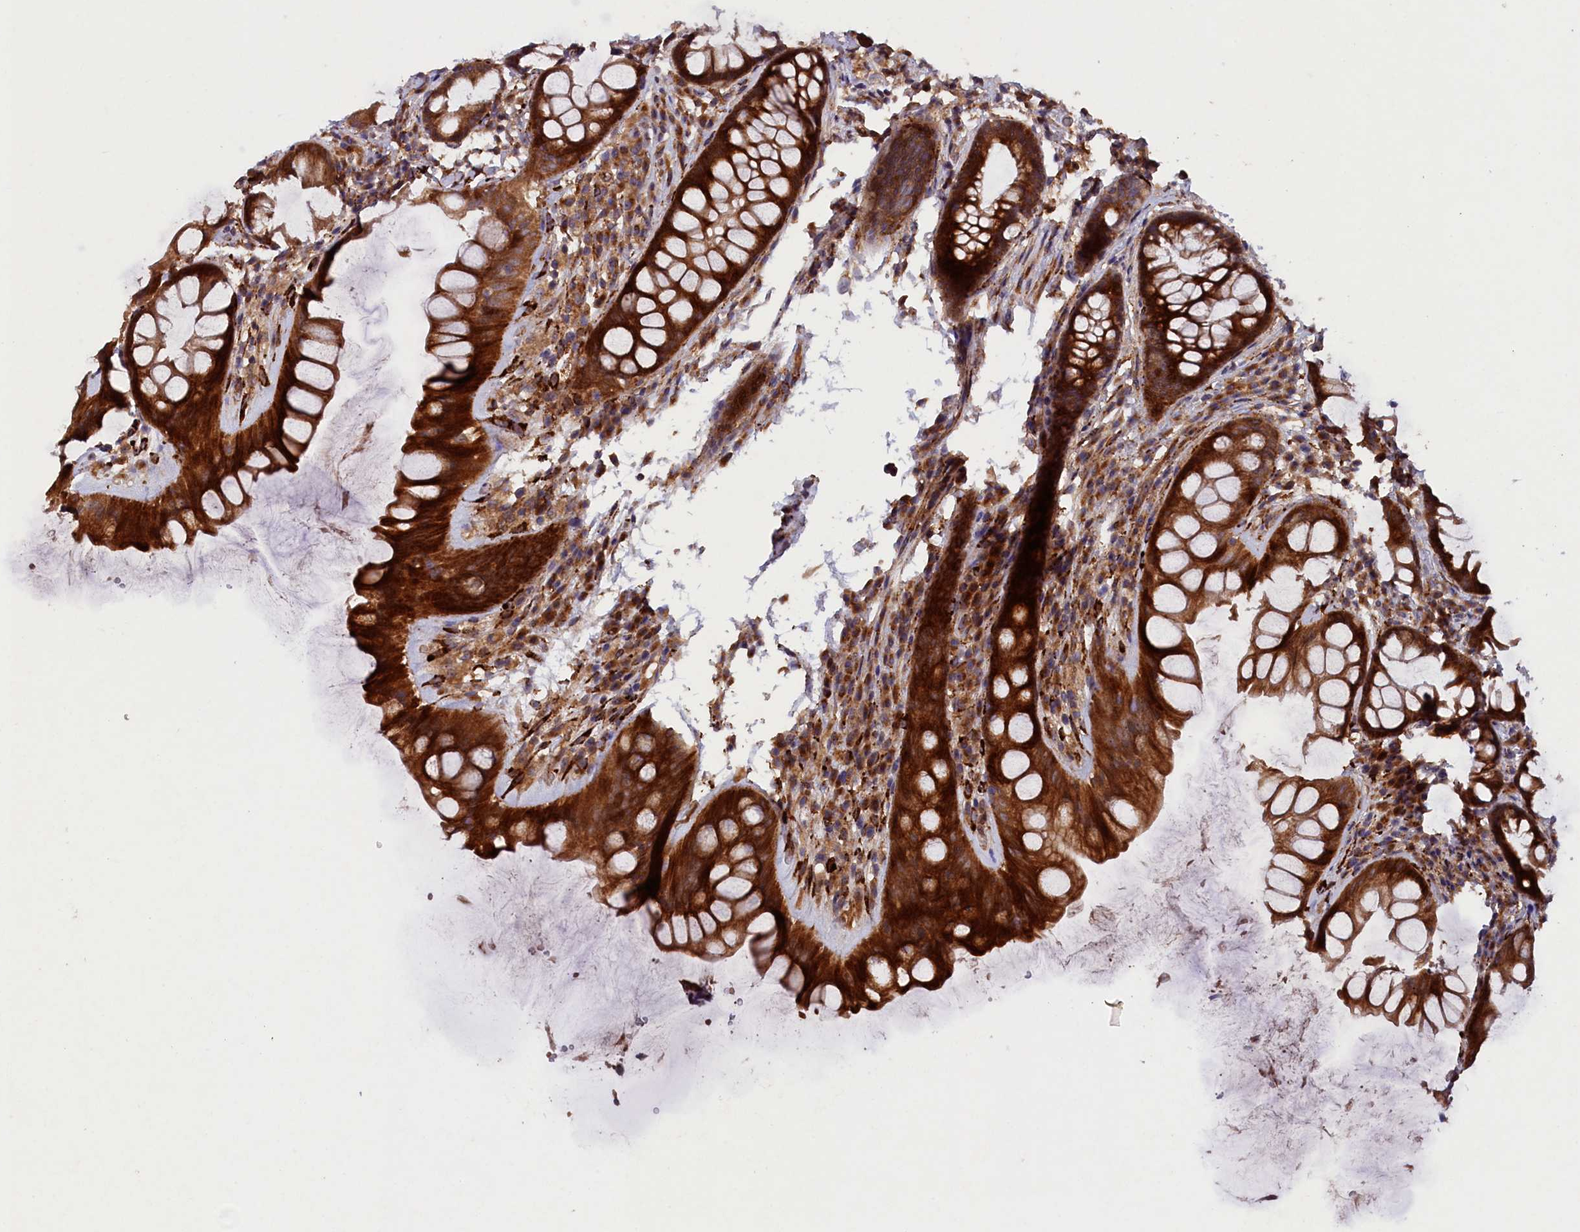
{"staining": {"intensity": "strong", "quantity": ">75%", "location": "cytoplasmic/membranous"}, "tissue": "rectum", "cell_type": "Glandular cells", "image_type": "normal", "snomed": [{"axis": "morphology", "description": "Normal tissue, NOS"}, {"axis": "topography", "description": "Rectum"}], "caption": "Protein staining of benign rectum shows strong cytoplasmic/membranous staining in about >75% of glandular cells.", "gene": "ARRDC4", "patient": {"sex": "male", "age": 74}}